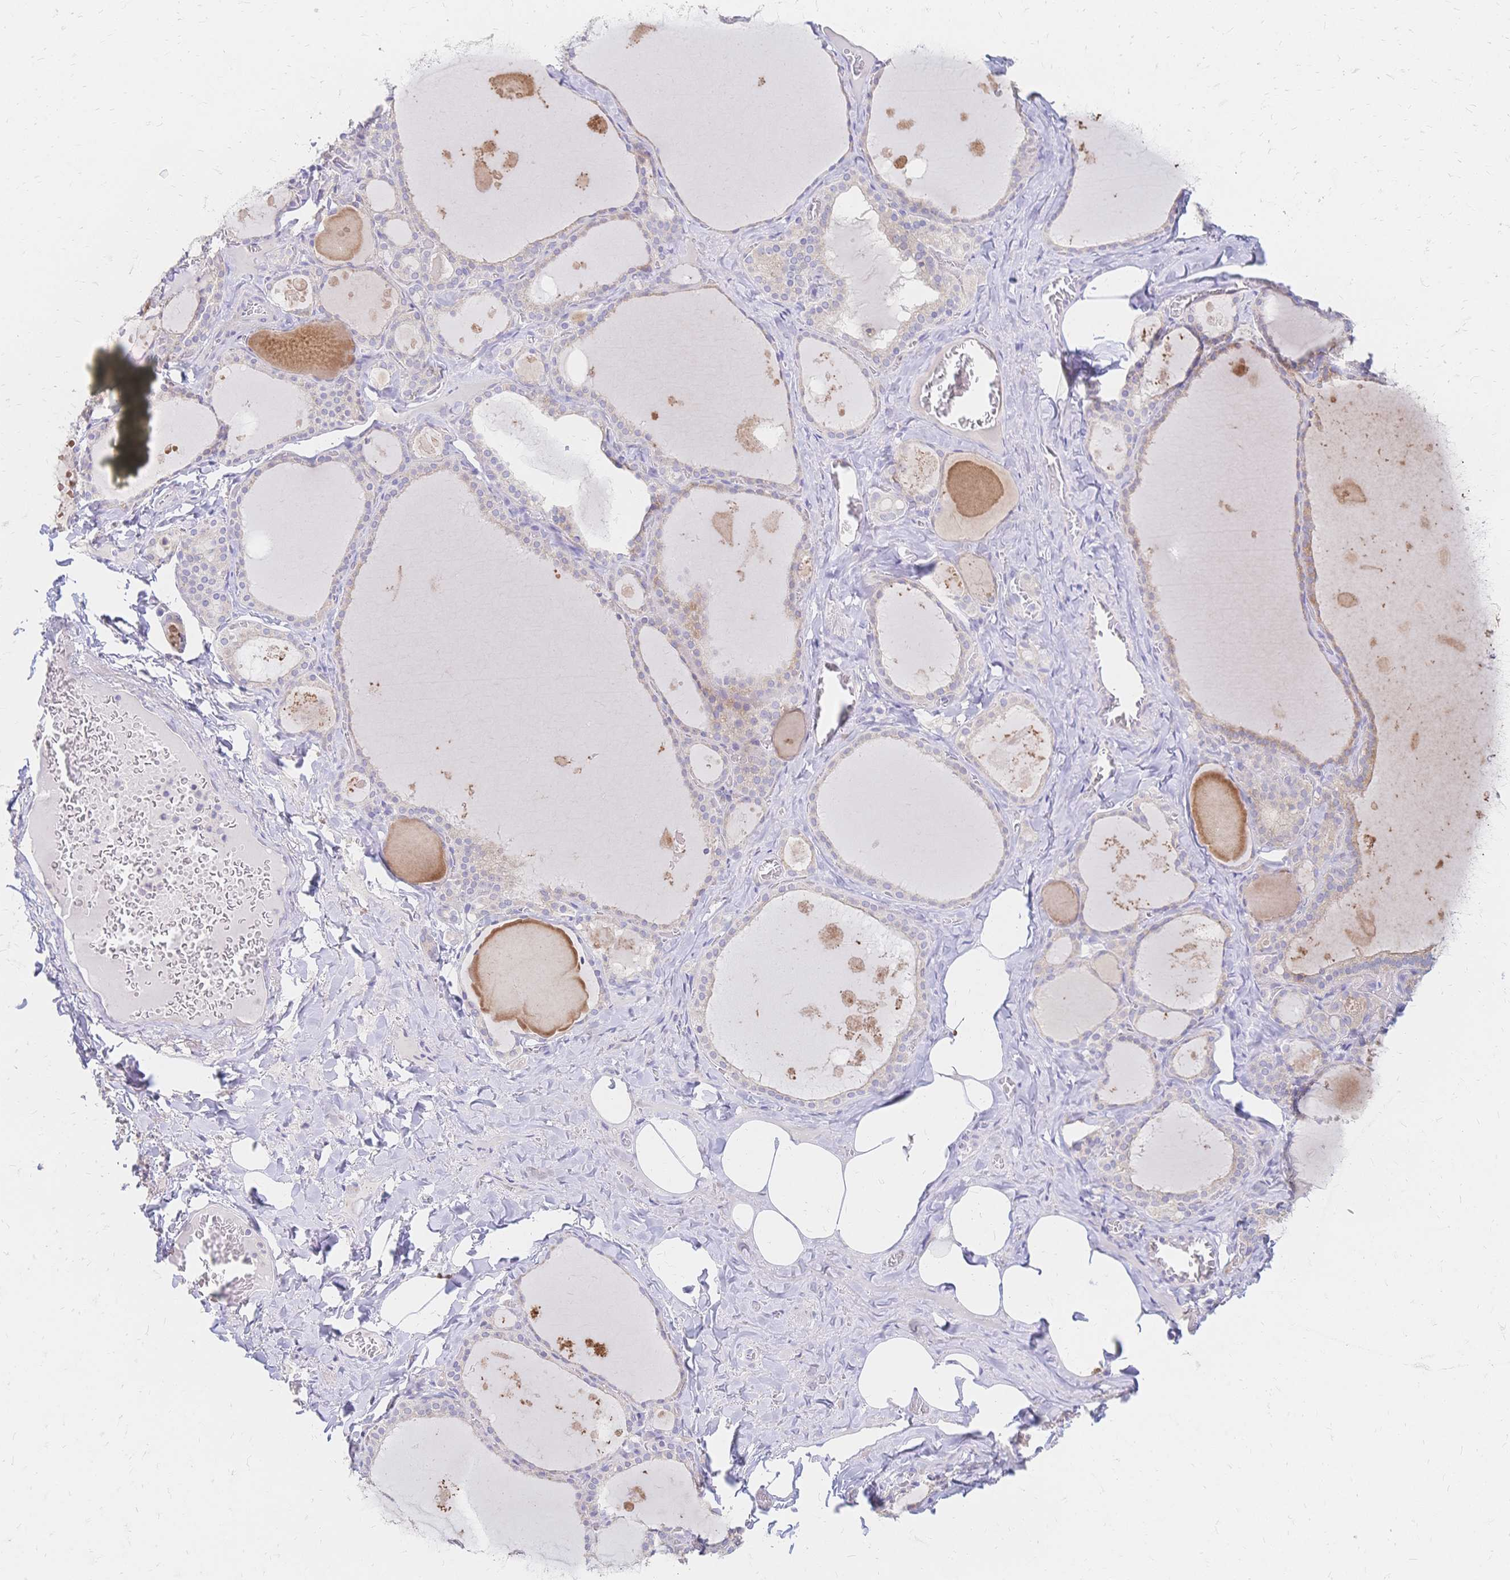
{"staining": {"intensity": "weak", "quantity": "25%-75%", "location": "cytoplasmic/membranous"}, "tissue": "thyroid gland", "cell_type": "Glandular cells", "image_type": "normal", "snomed": [{"axis": "morphology", "description": "Normal tissue, NOS"}, {"axis": "topography", "description": "Thyroid gland"}], "caption": "Normal thyroid gland demonstrates weak cytoplasmic/membranous positivity in about 25%-75% of glandular cells (IHC, brightfield microscopy, high magnification)..", "gene": "VWC2L", "patient": {"sex": "male", "age": 56}}